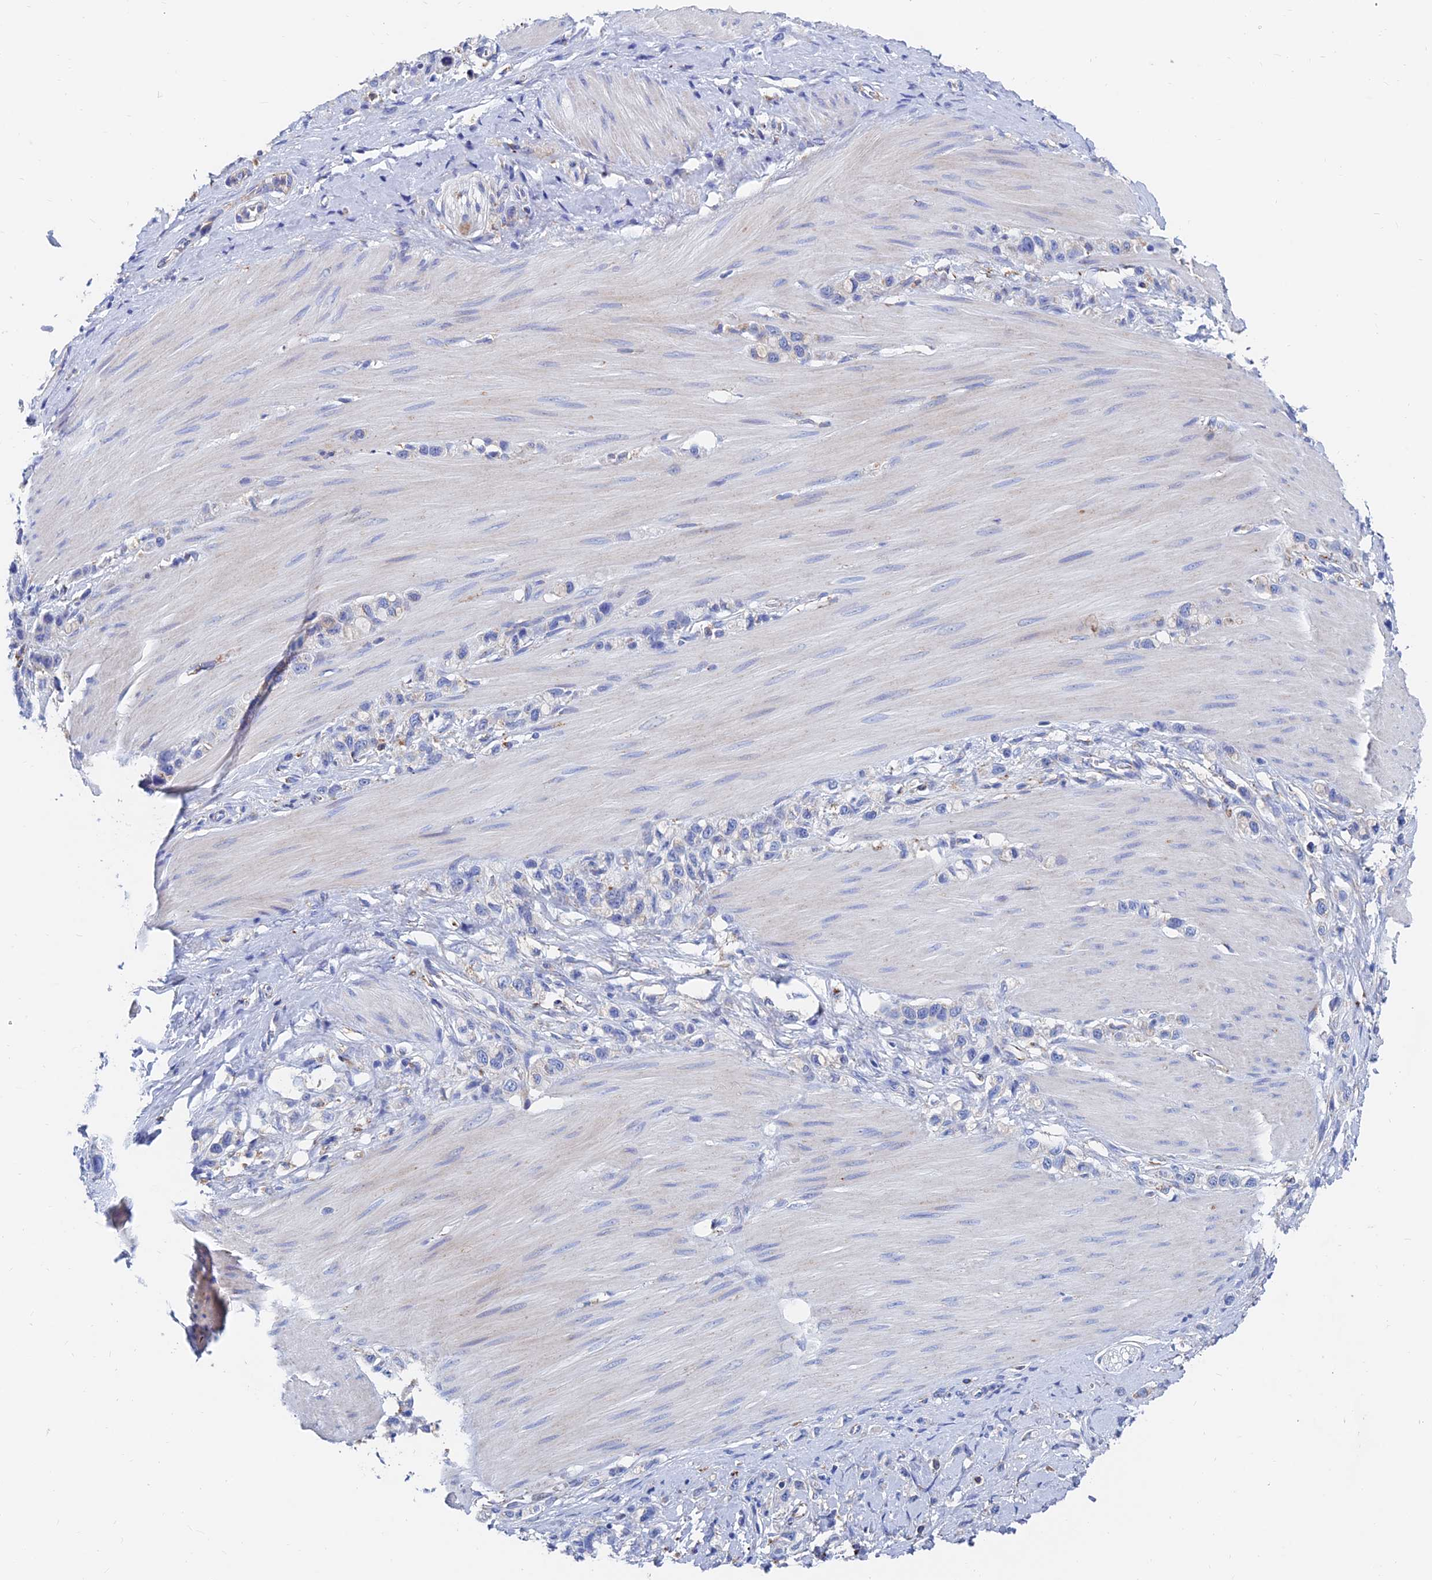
{"staining": {"intensity": "negative", "quantity": "none", "location": "none"}, "tissue": "stomach cancer", "cell_type": "Tumor cells", "image_type": "cancer", "snomed": [{"axis": "morphology", "description": "Adenocarcinoma, NOS"}, {"axis": "topography", "description": "Stomach"}], "caption": "High magnification brightfield microscopy of stomach cancer (adenocarcinoma) stained with DAB (brown) and counterstained with hematoxylin (blue): tumor cells show no significant staining.", "gene": "SPNS1", "patient": {"sex": "female", "age": 65}}